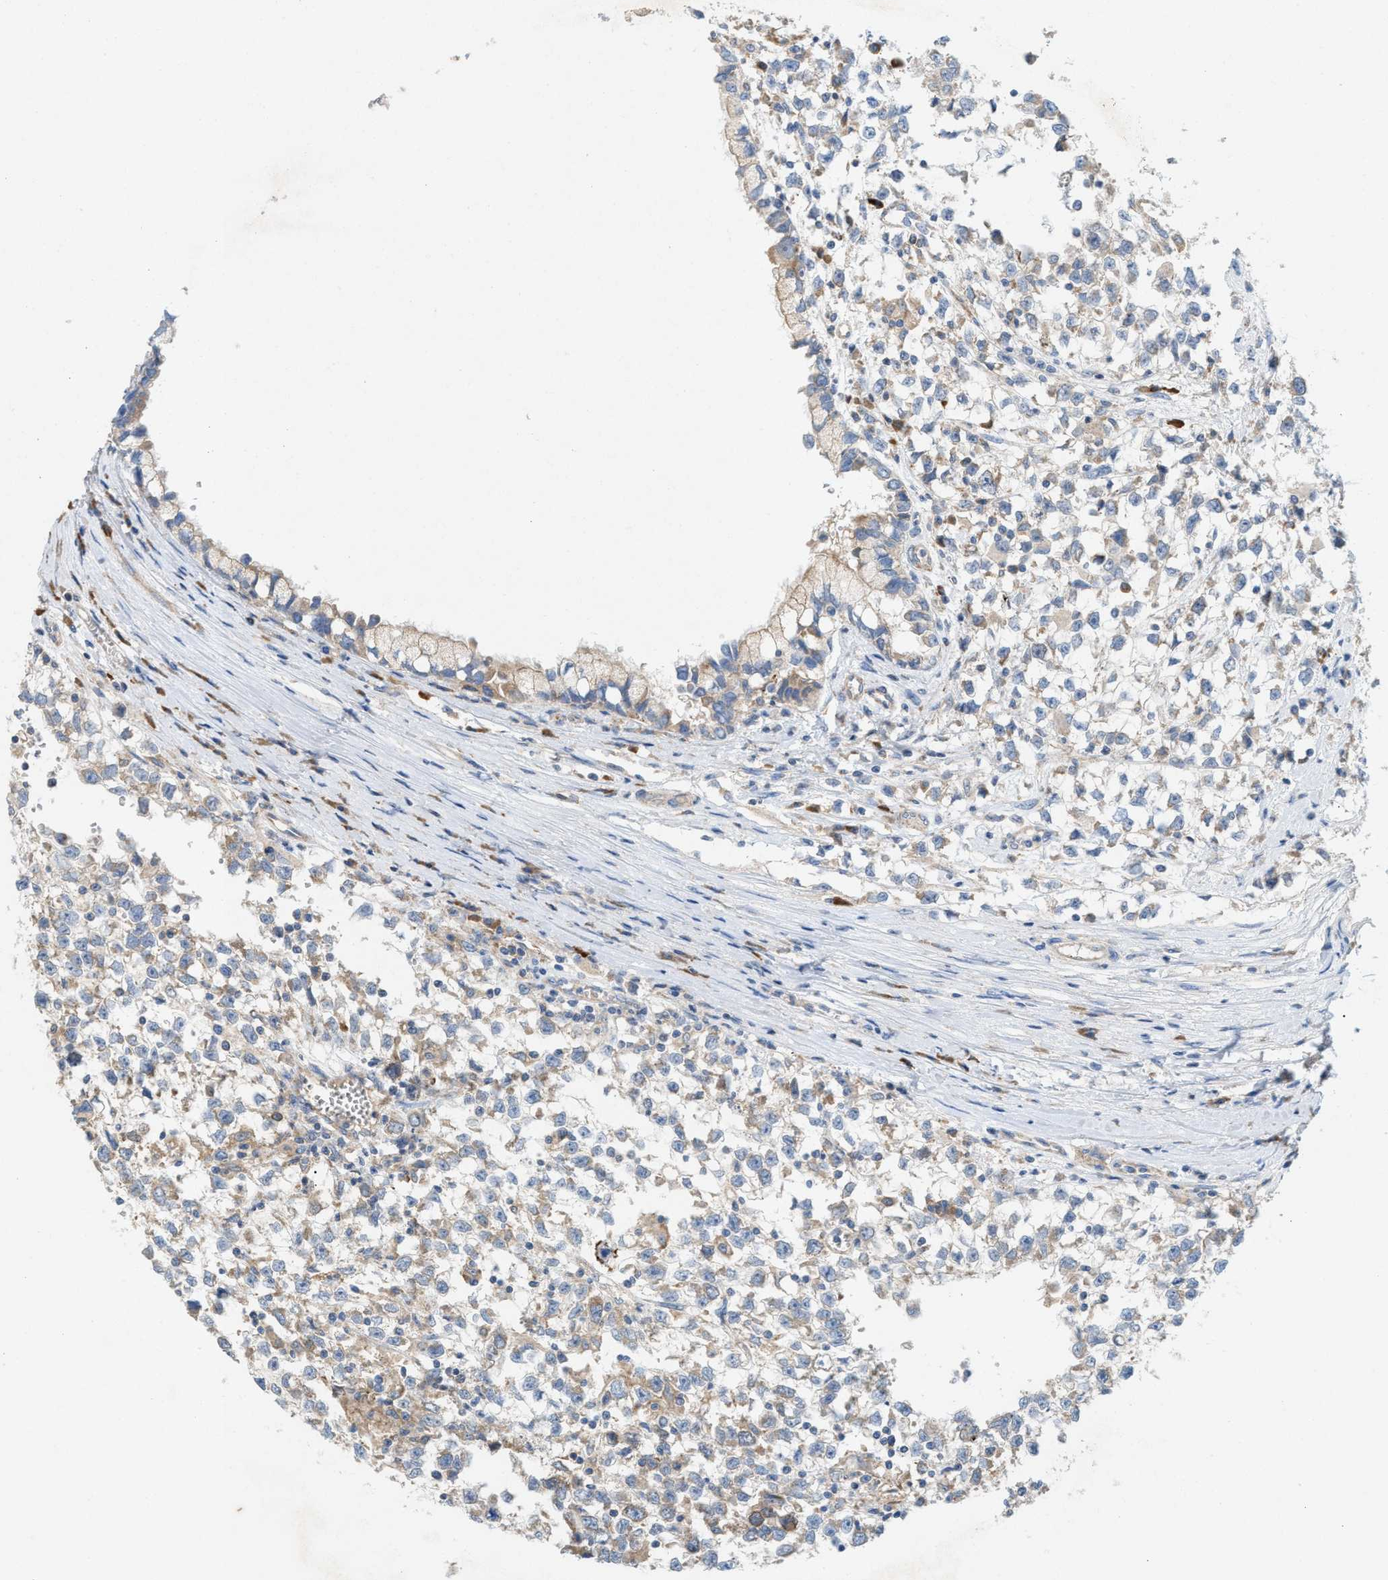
{"staining": {"intensity": "weak", "quantity": "<25%", "location": "cytoplasmic/membranous"}, "tissue": "testis cancer", "cell_type": "Tumor cells", "image_type": "cancer", "snomed": [{"axis": "morphology", "description": "Seminoma, NOS"}, {"axis": "morphology", "description": "Carcinoma, Embryonal, NOS"}, {"axis": "topography", "description": "Testis"}], "caption": "Testis cancer was stained to show a protein in brown. There is no significant staining in tumor cells. (Brightfield microscopy of DAB (3,3'-diaminobenzidine) immunohistochemistry (IHC) at high magnification).", "gene": "DYNC2I1", "patient": {"sex": "male", "age": 51}}